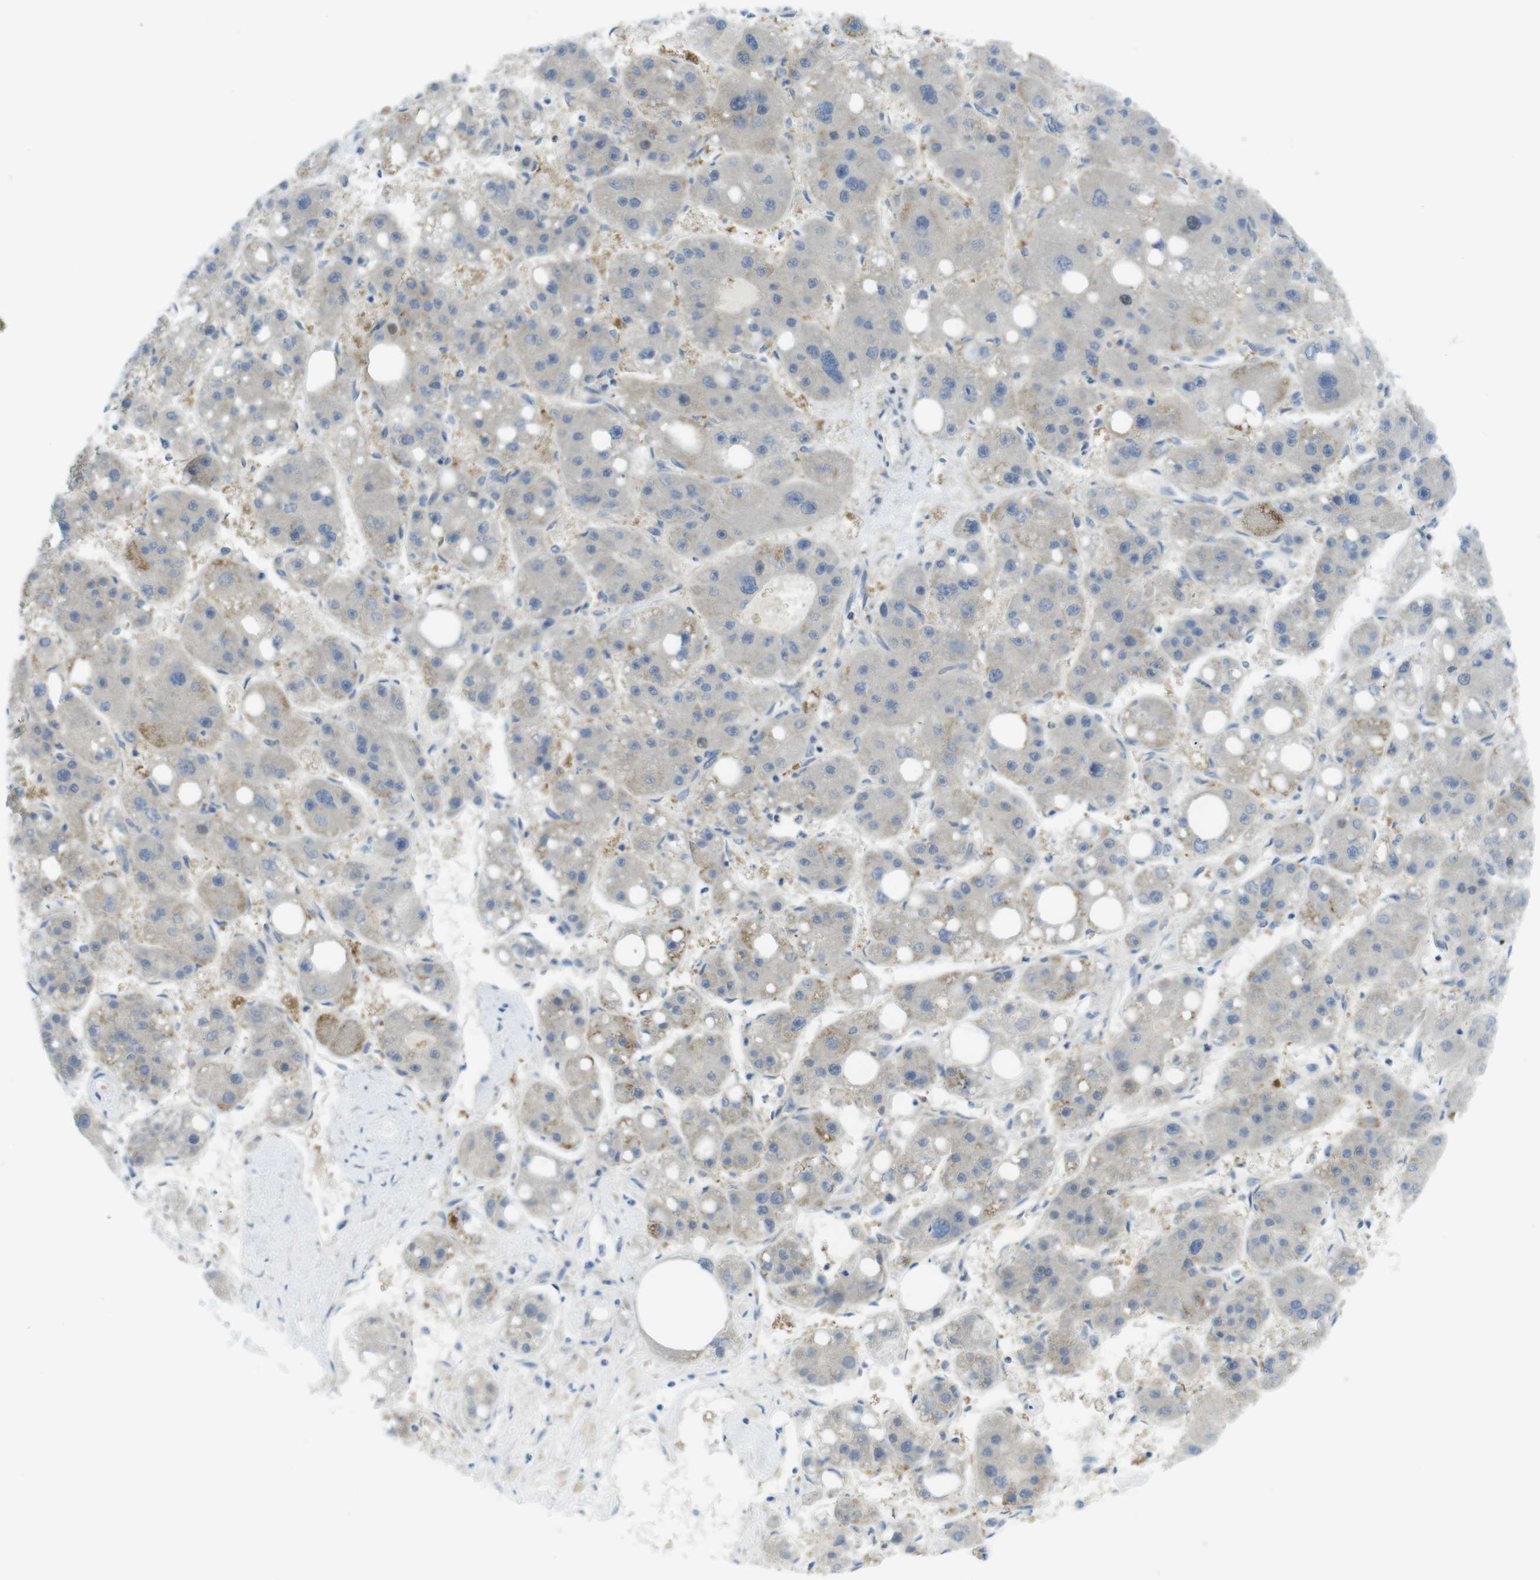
{"staining": {"intensity": "moderate", "quantity": "<25%", "location": "cytoplasmic/membranous,nuclear"}, "tissue": "liver cancer", "cell_type": "Tumor cells", "image_type": "cancer", "snomed": [{"axis": "morphology", "description": "Carcinoma, Hepatocellular, NOS"}, {"axis": "topography", "description": "Liver"}], "caption": "A brown stain labels moderate cytoplasmic/membranous and nuclear positivity of a protein in hepatocellular carcinoma (liver) tumor cells.", "gene": "ASIC5", "patient": {"sex": "female", "age": 61}}